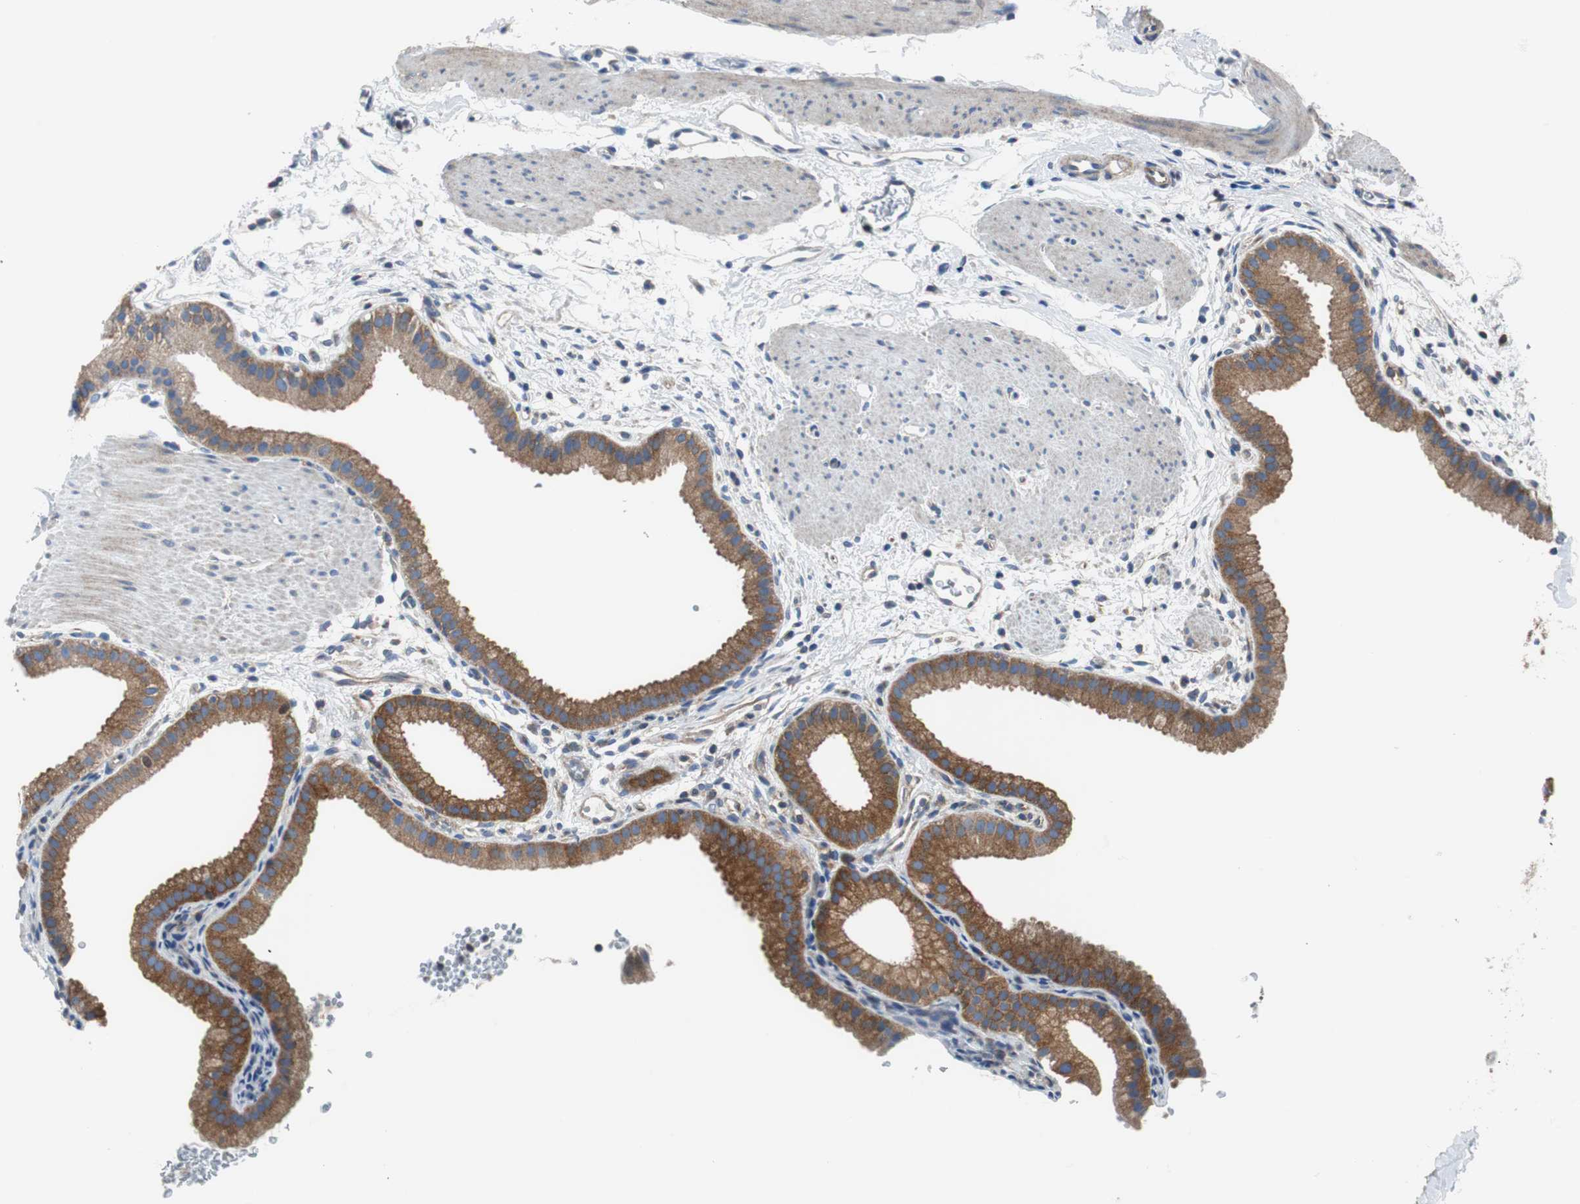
{"staining": {"intensity": "strong", "quantity": ">75%", "location": "cytoplasmic/membranous"}, "tissue": "gallbladder", "cell_type": "Glandular cells", "image_type": "normal", "snomed": [{"axis": "morphology", "description": "Normal tissue, NOS"}, {"axis": "topography", "description": "Gallbladder"}], "caption": "Protein expression analysis of benign gallbladder demonstrates strong cytoplasmic/membranous expression in about >75% of glandular cells.", "gene": "BRAF", "patient": {"sex": "female", "age": 64}}